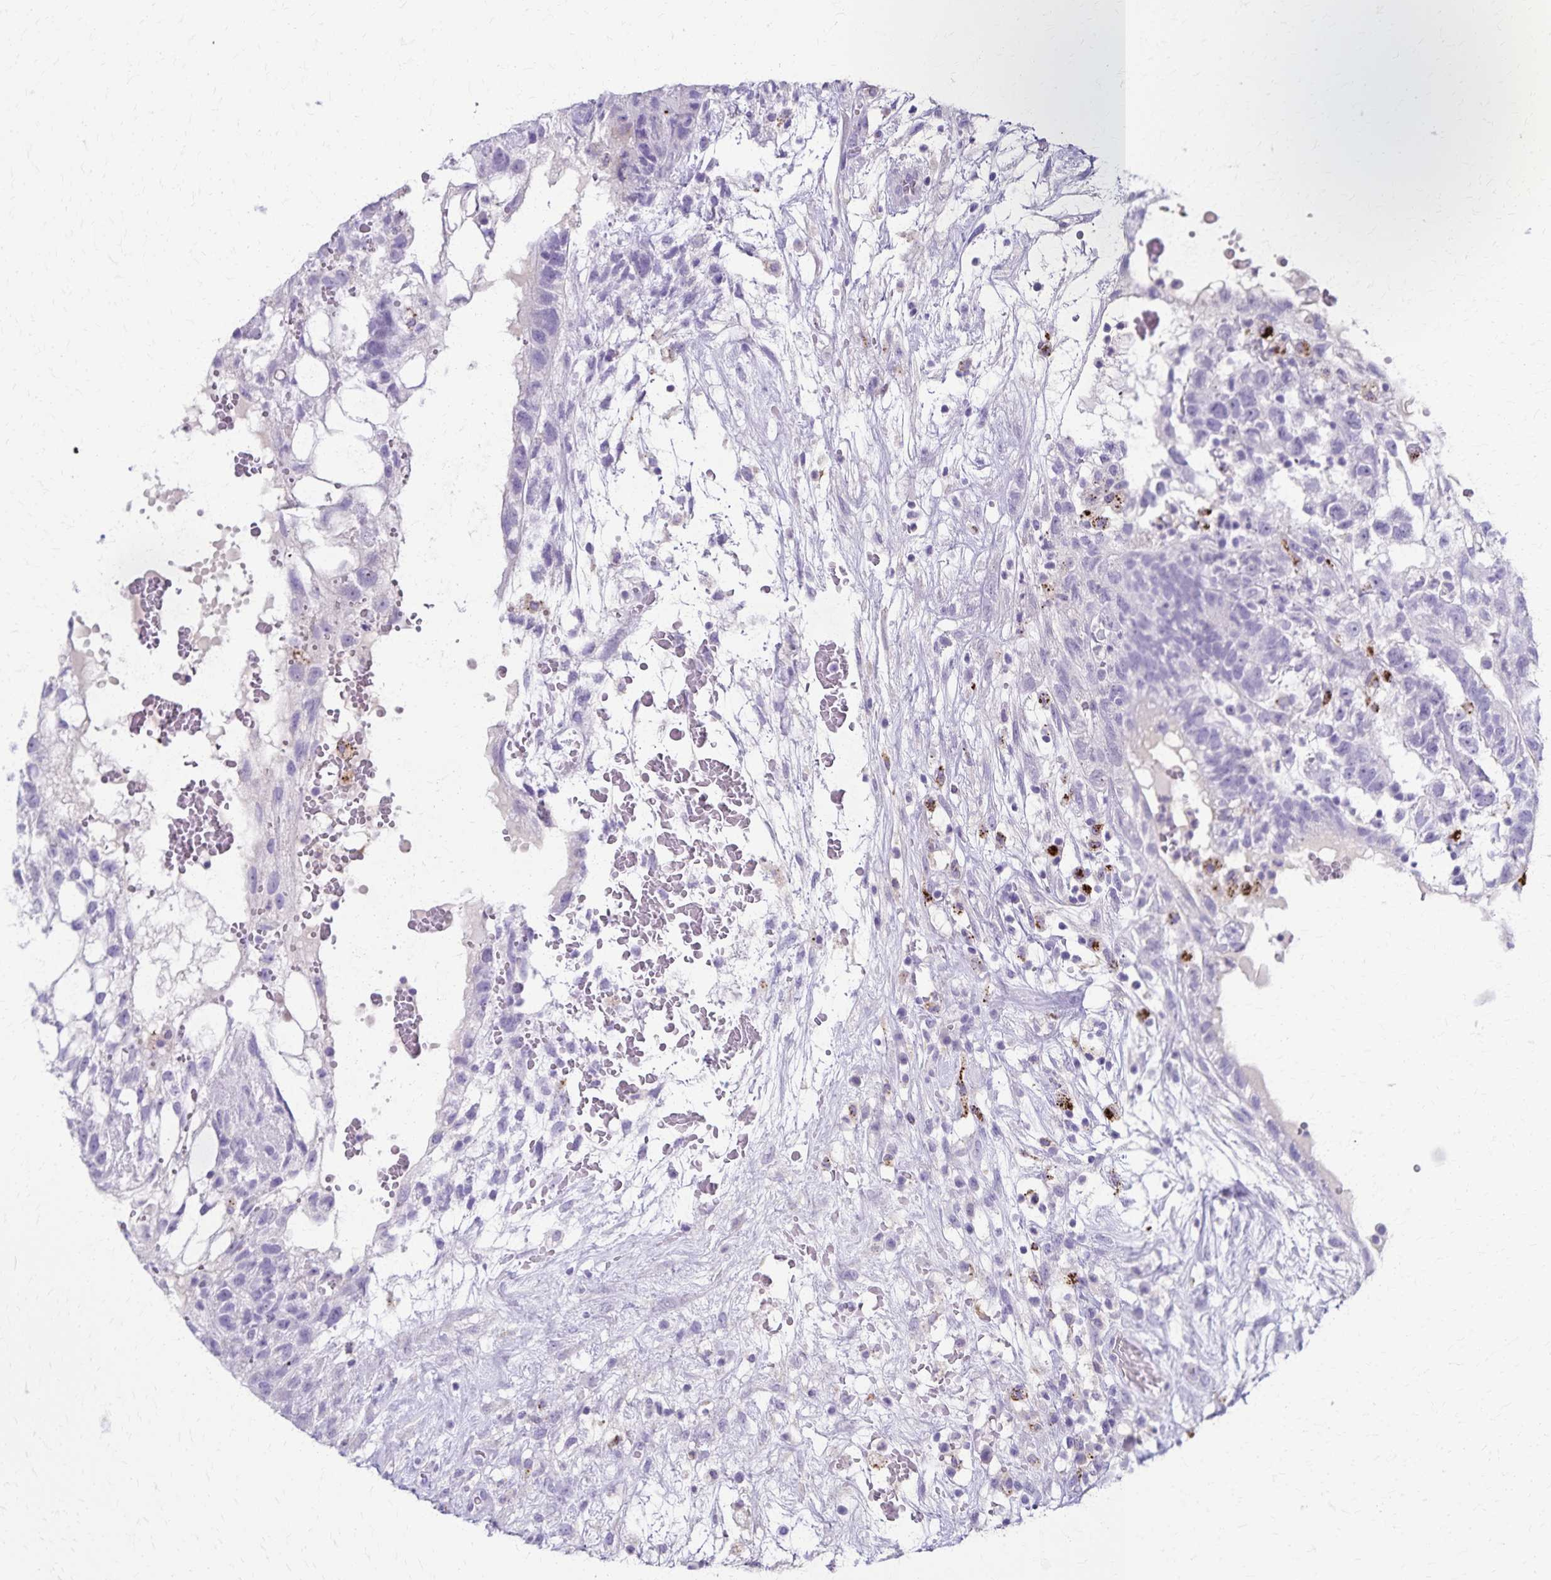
{"staining": {"intensity": "negative", "quantity": "none", "location": "none"}, "tissue": "testis cancer", "cell_type": "Tumor cells", "image_type": "cancer", "snomed": [{"axis": "morphology", "description": "Normal tissue, NOS"}, {"axis": "morphology", "description": "Carcinoma, Embryonal, NOS"}, {"axis": "topography", "description": "Testis"}], "caption": "This is a histopathology image of immunohistochemistry (IHC) staining of testis cancer, which shows no expression in tumor cells. The staining was performed using DAB to visualize the protein expression in brown, while the nuclei were stained in blue with hematoxylin (Magnification: 20x).", "gene": "TMEM60", "patient": {"sex": "male", "age": 32}}